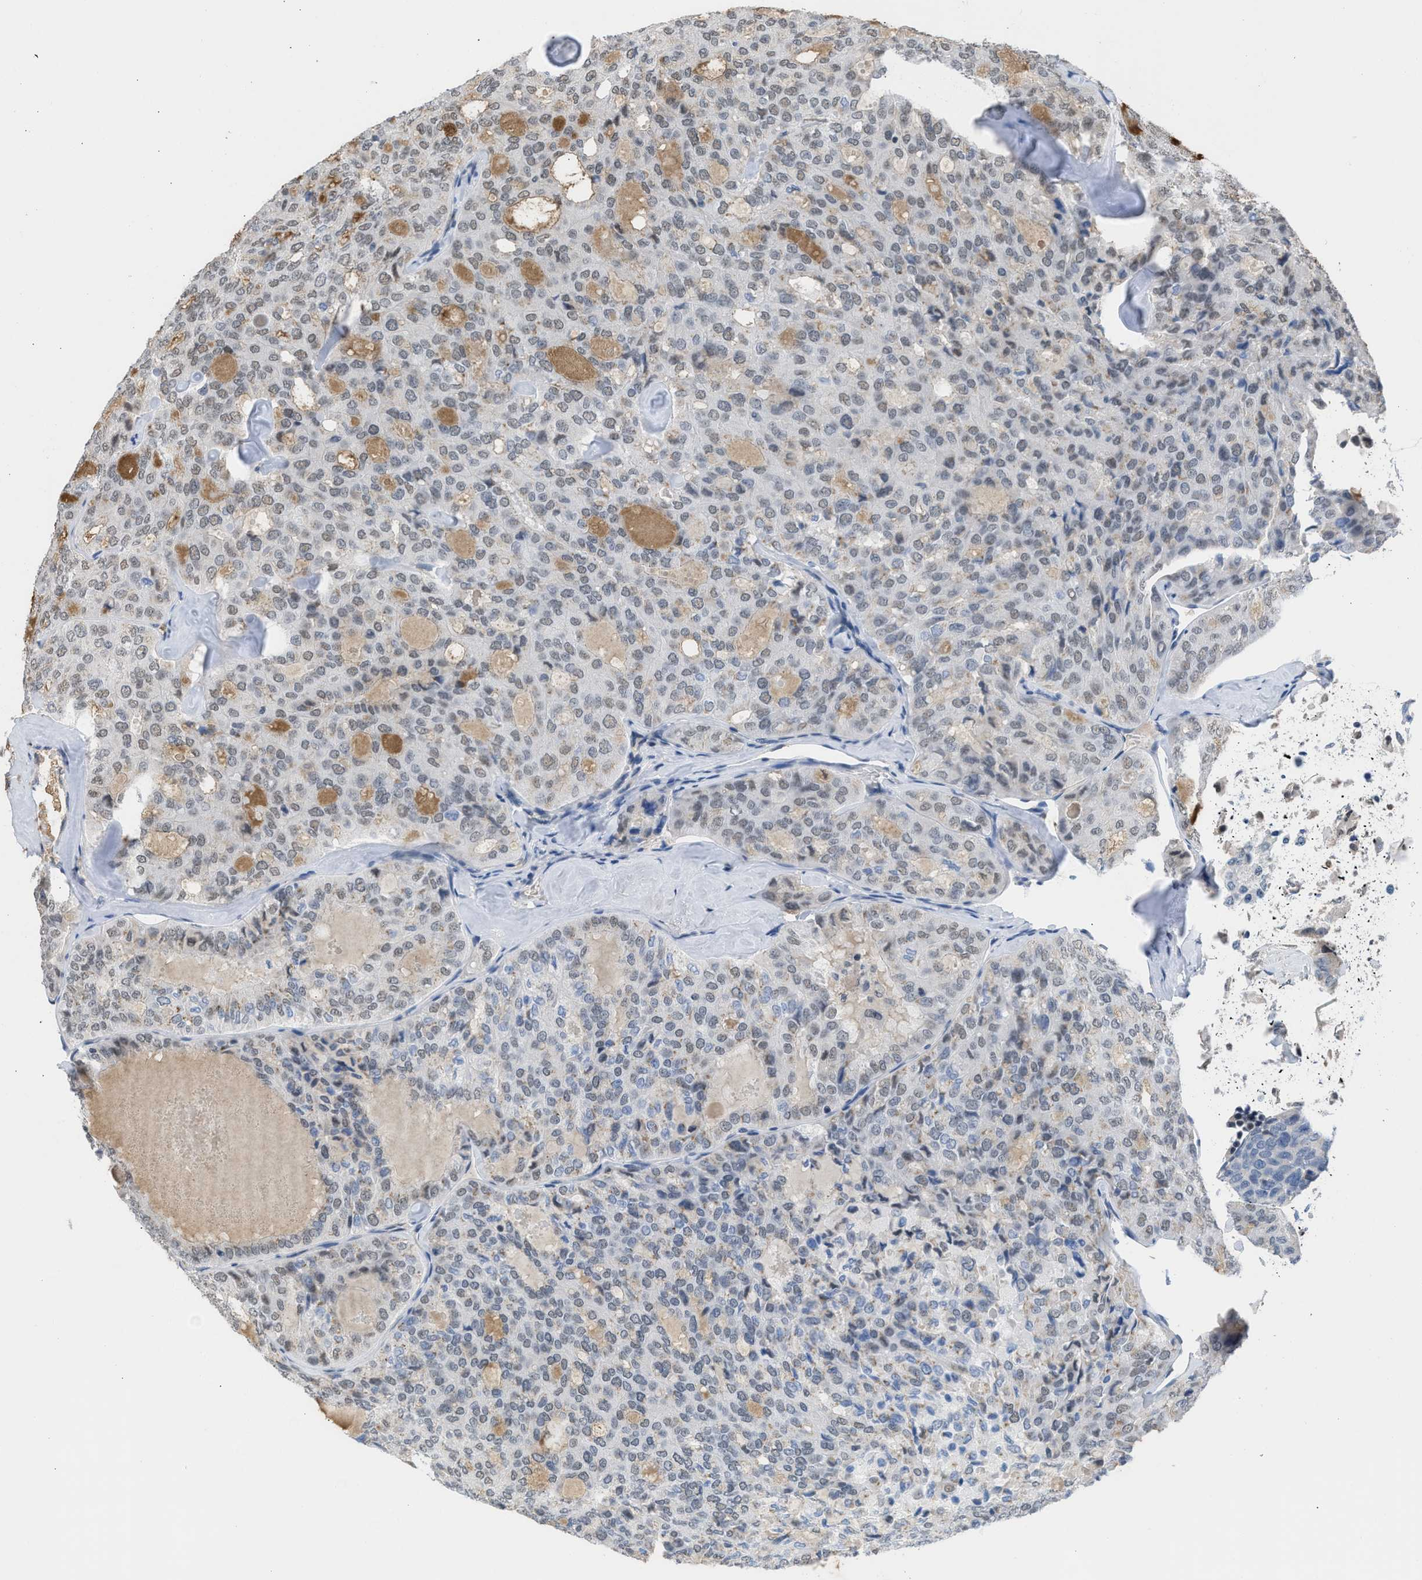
{"staining": {"intensity": "weak", "quantity": "<25%", "location": "nuclear"}, "tissue": "thyroid cancer", "cell_type": "Tumor cells", "image_type": "cancer", "snomed": [{"axis": "morphology", "description": "Follicular adenoma carcinoma, NOS"}, {"axis": "topography", "description": "Thyroid gland"}], "caption": "A micrograph of follicular adenoma carcinoma (thyroid) stained for a protein exhibits no brown staining in tumor cells. (Brightfield microscopy of DAB immunohistochemistry at high magnification).", "gene": "TERF2IP", "patient": {"sex": "male", "age": 75}}